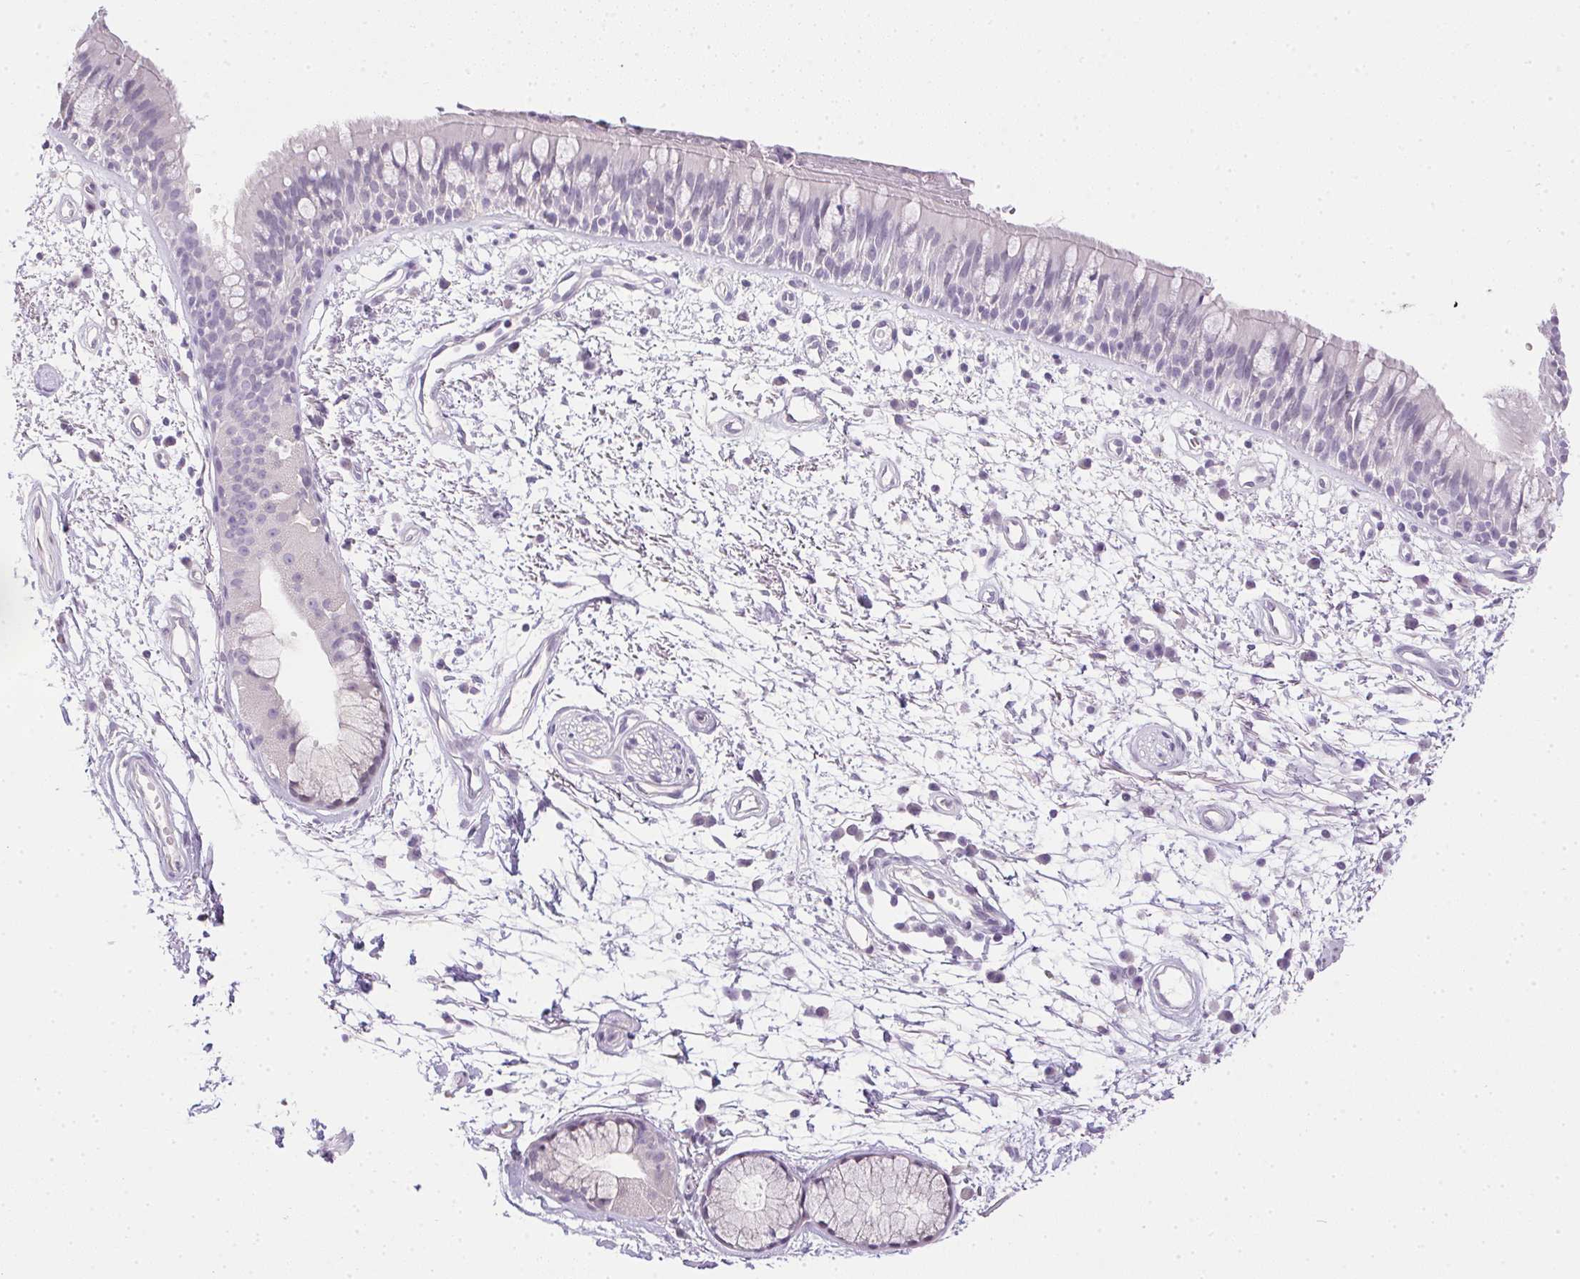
{"staining": {"intensity": "negative", "quantity": "none", "location": "none"}, "tissue": "bronchus", "cell_type": "Respiratory epithelial cells", "image_type": "normal", "snomed": [{"axis": "morphology", "description": "Normal tissue, NOS"}, {"axis": "morphology", "description": "Squamous cell carcinoma, NOS"}, {"axis": "topography", "description": "Cartilage tissue"}, {"axis": "topography", "description": "Bronchus"}, {"axis": "topography", "description": "Lung"}], "caption": "DAB immunohistochemical staining of benign bronchus displays no significant positivity in respiratory epithelial cells.", "gene": "PRL", "patient": {"sex": "male", "age": 66}}